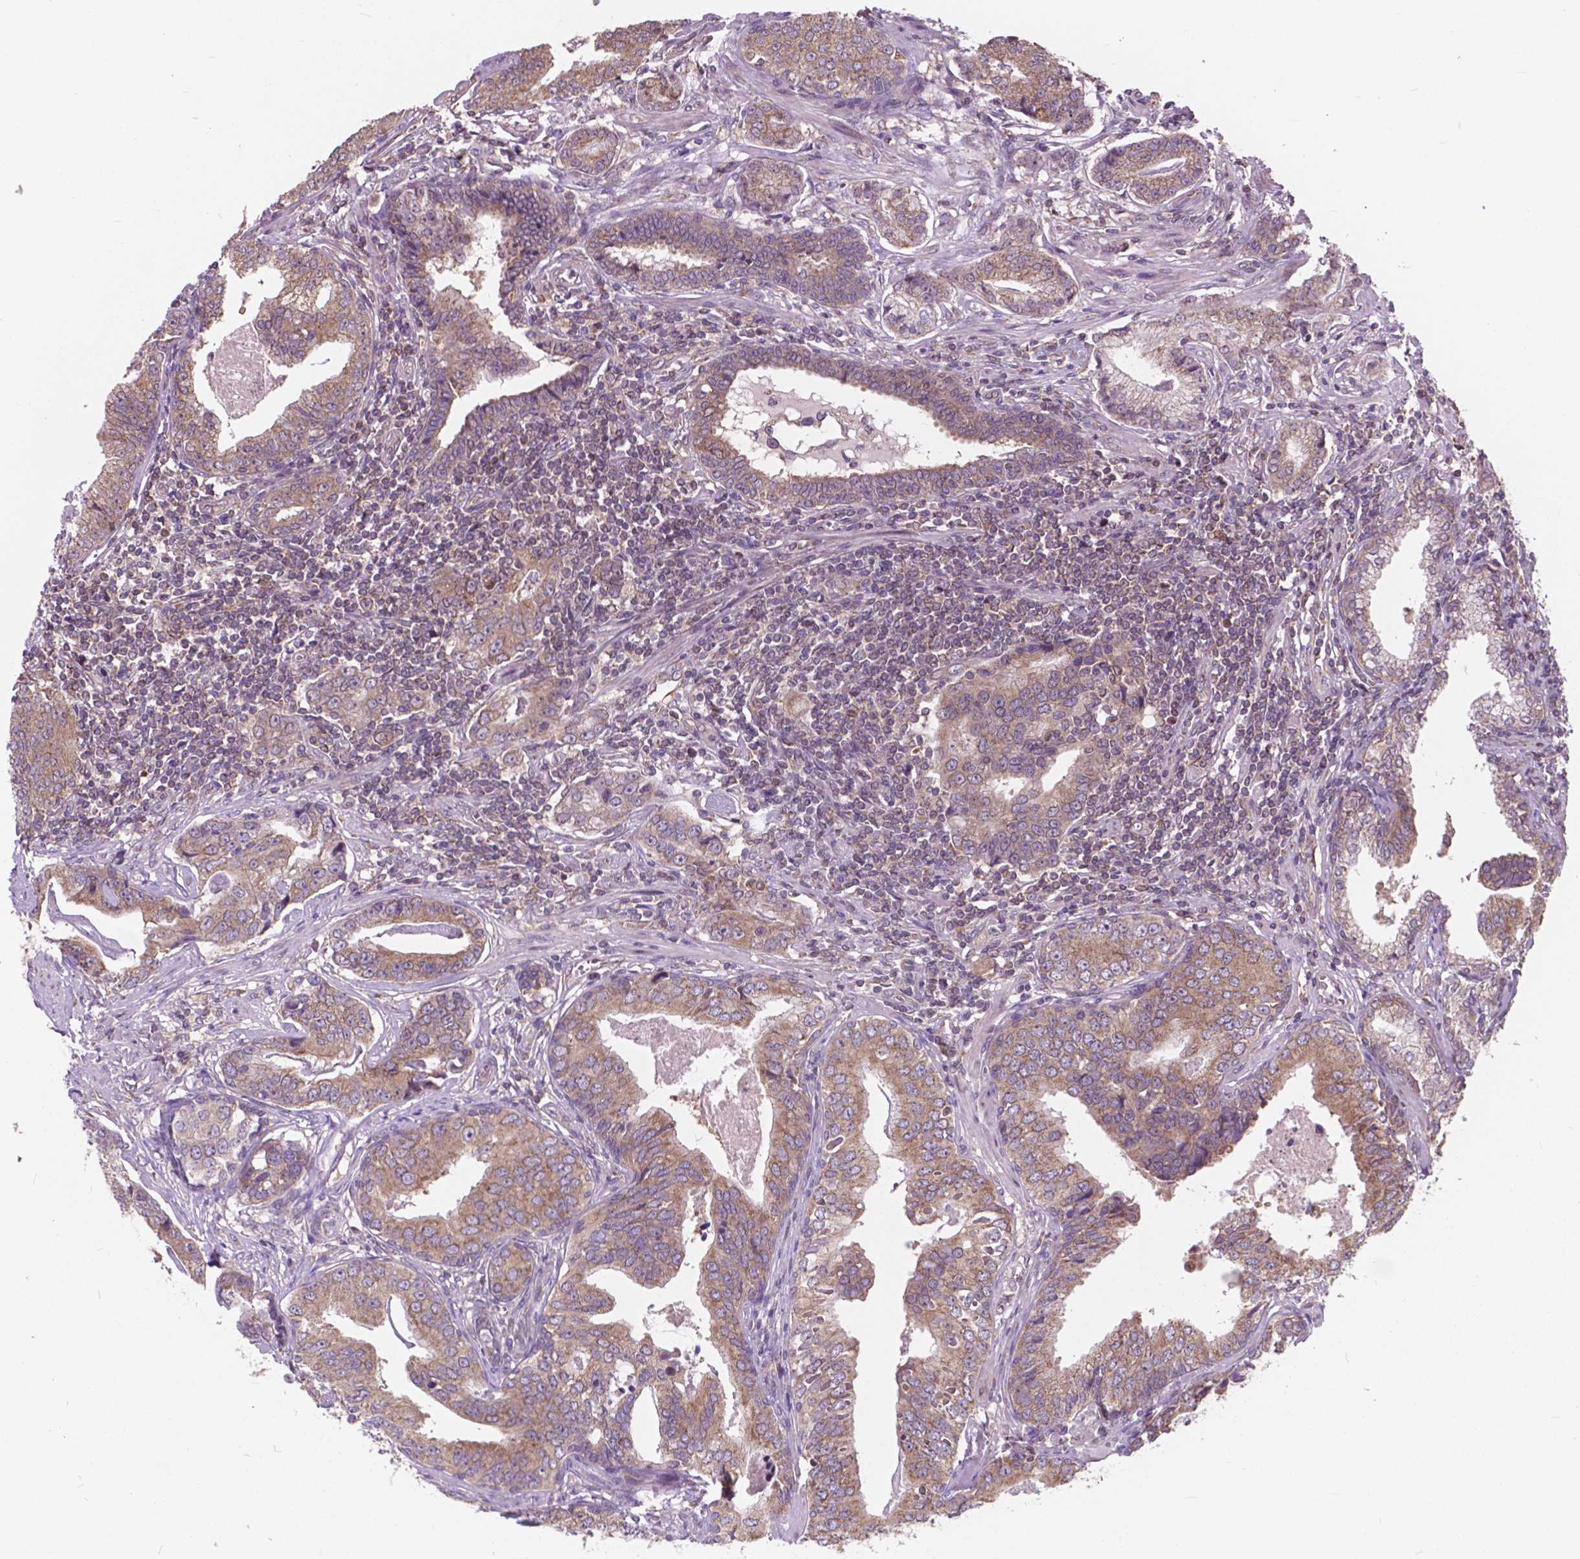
{"staining": {"intensity": "weak", "quantity": "25%-75%", "location": "cytoplasmic/membranous"}, "tissue": "prostate cancer", "cell_type": "Tumor cells", "image_type": "cancer", "snomed": [{"axis": "morphology", "description": "Adenocarcinoma, NOS"}, {"axis": "topography", "description": "Prostate"}], "caption": "Immunohistochemistry (IHC) photomicrograph of human prostate cancer (adenocarcinoma) stained for a protein (brown), which shows low levels of weak cytoplasmic/membranous staining in approximately 25%-75% of tumor cells.", "gene": "MRPL33", "patient": {"sex": "male", "age": 64}}